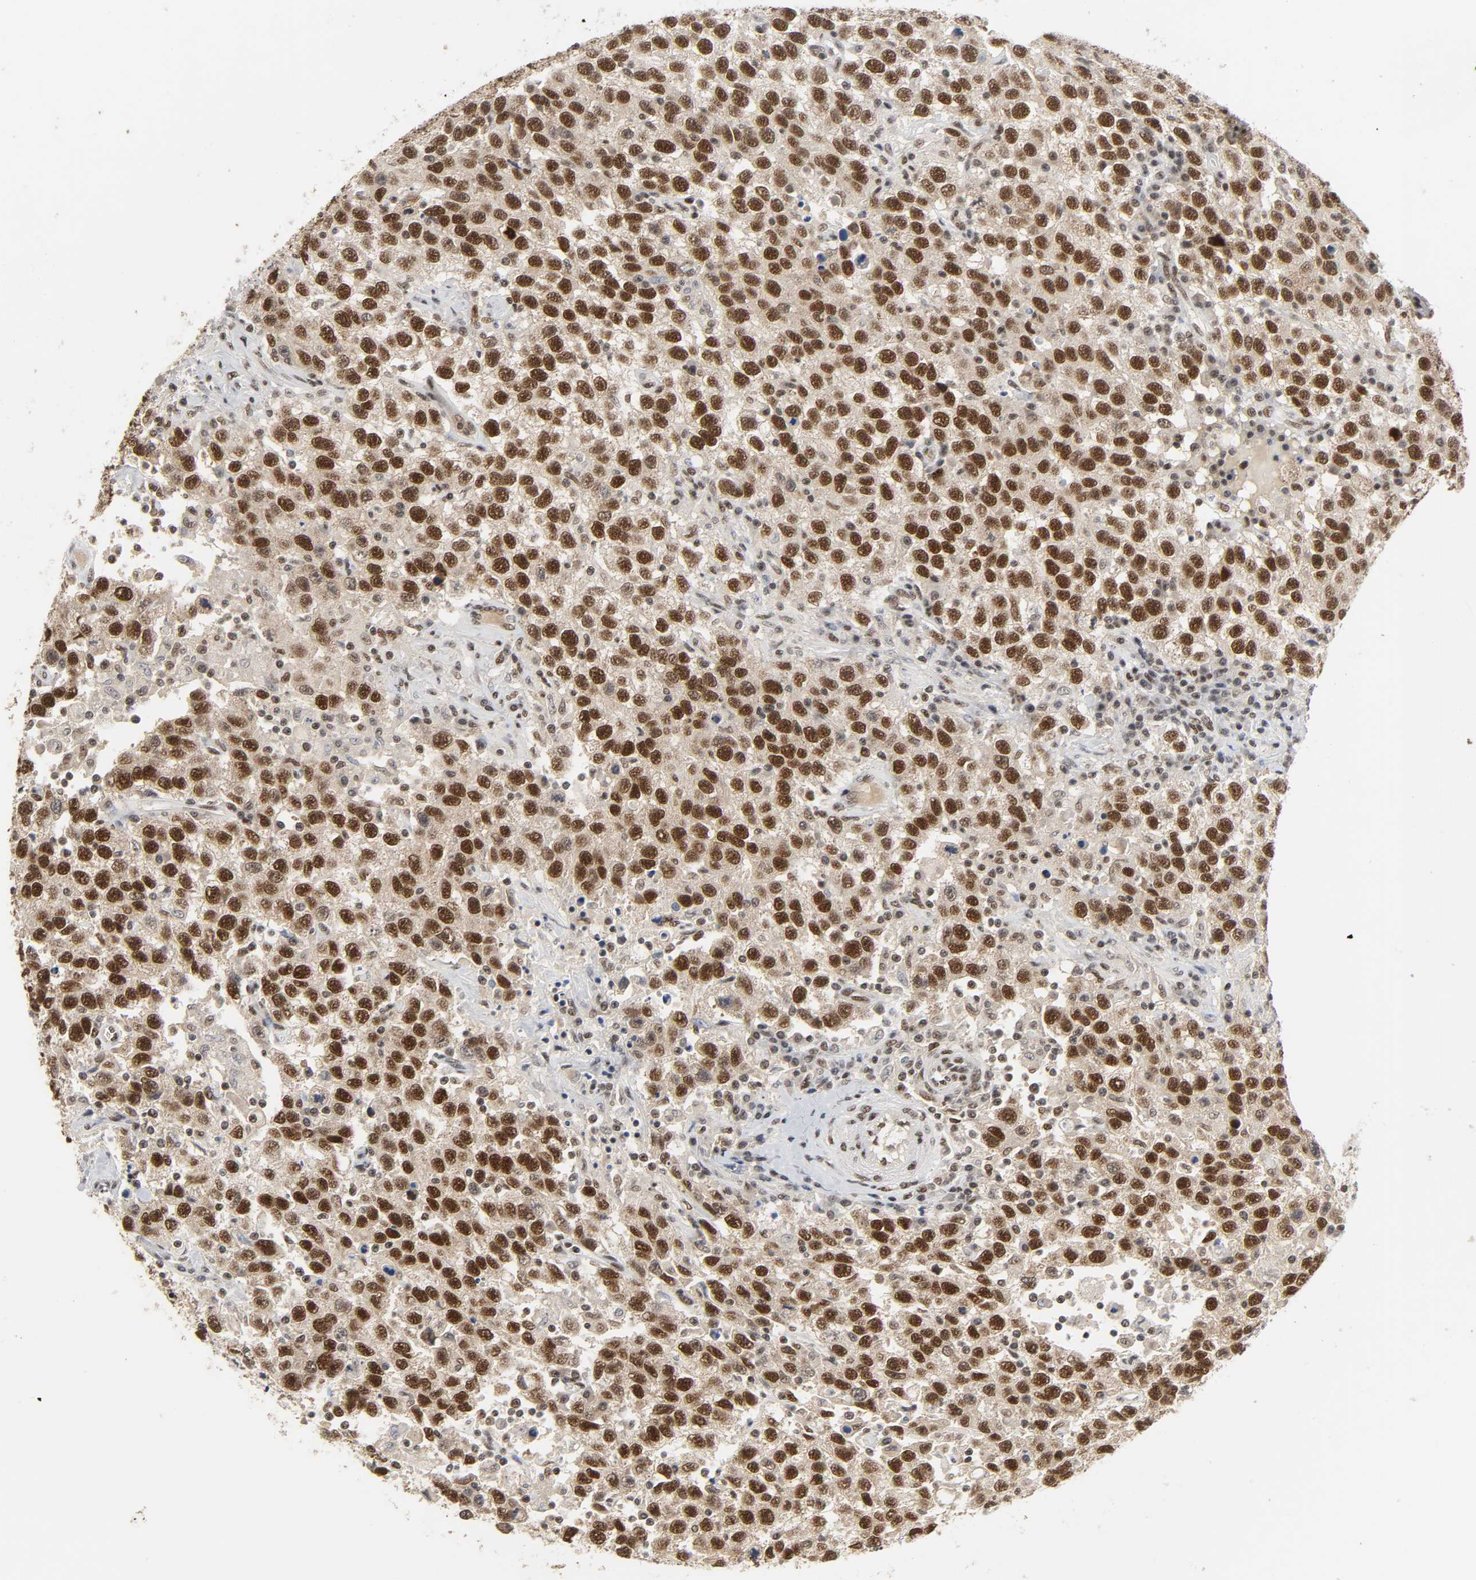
{"staining": {"intensity": "strong", "quantity": ">75%", "location": "cytoplasmic/membranous,nuclear"}, "tissue": "testis cancer", "cell_type": "Tumor cells", "image_type": "cancer", "snomed": [{"axis": "morphology", "description": "Seminoma, NOS"}, {"axis": "topography", "description": "Testis"}], "caption": "IHC (DAB) staining of human testis seminoma reveals strong cytoplasmic/membranous and nuclear protein staining in about >75% of tumor cells. Using DAB (3,3'-diaminobenzidine) (brown) and hematoxylin (blue) stains, captured at high magnification using brightfield microscopy.", "gene": "NCOA6", "patient": {"sex": "male", "age": 41}}